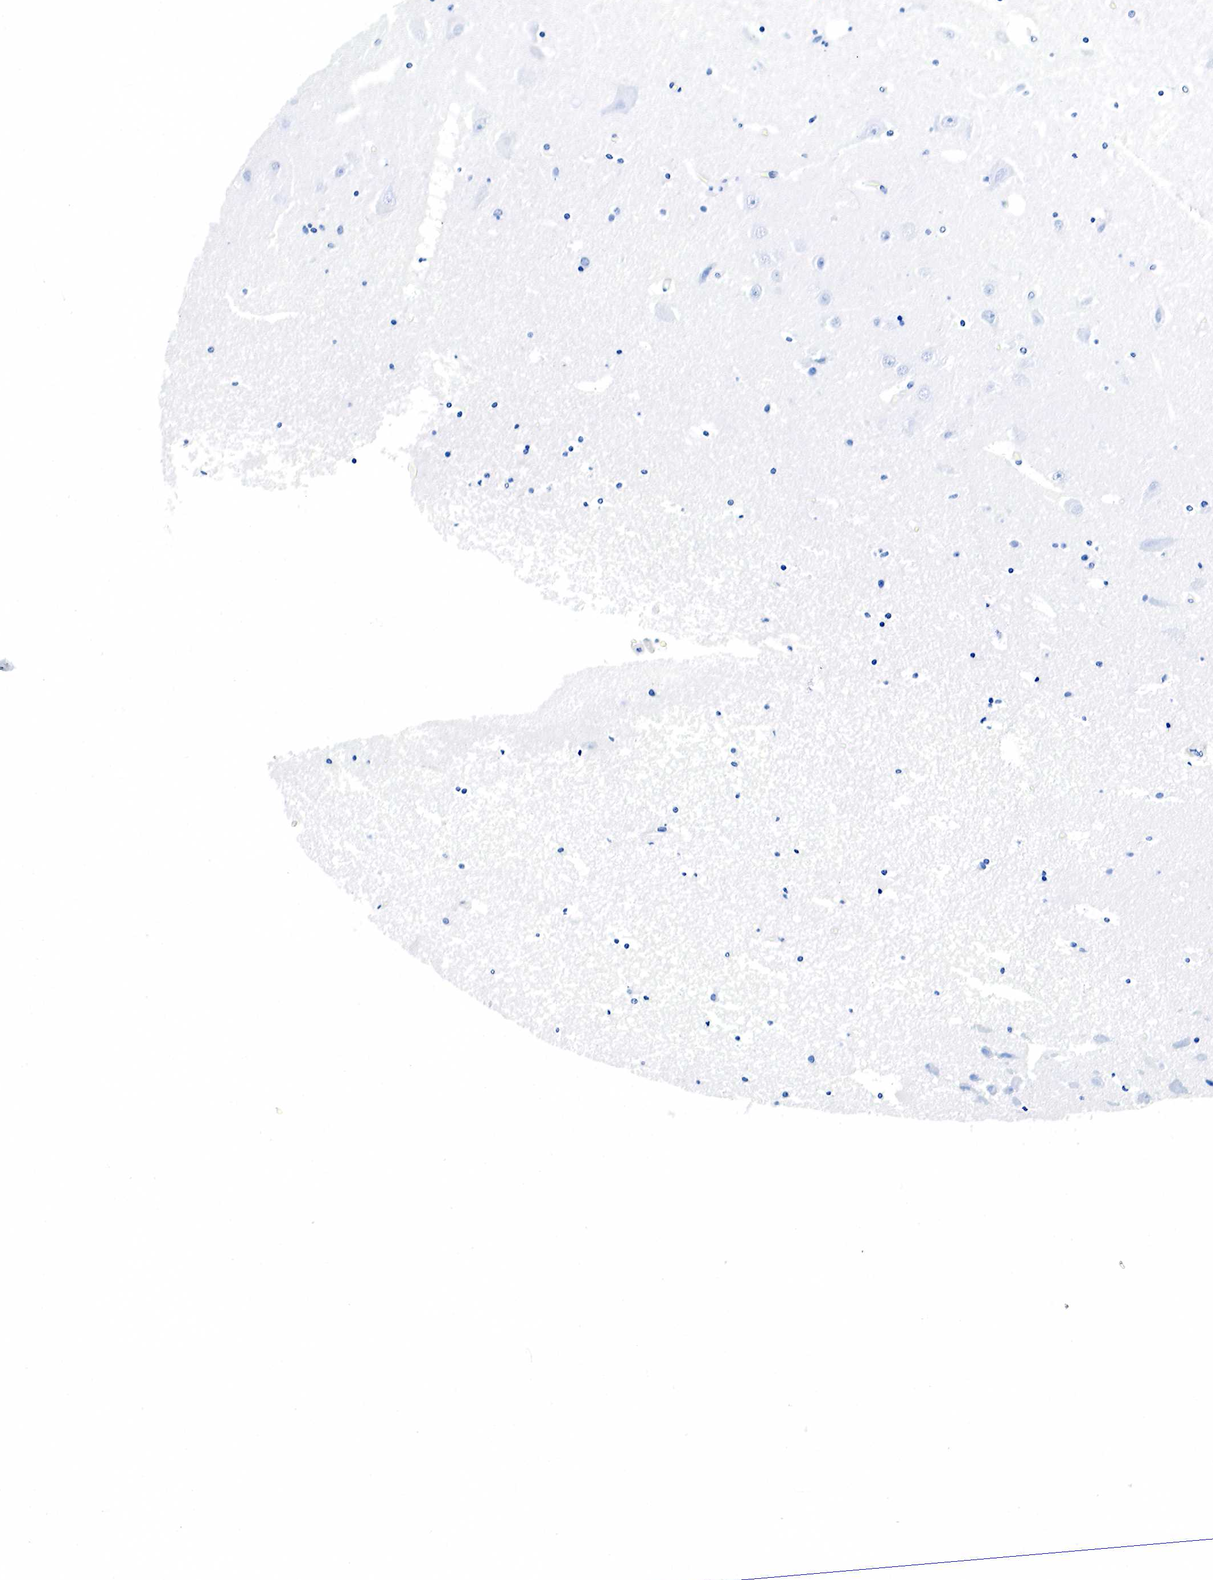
{"staining": {"intensity": "negative", "quantity": "none", "location": "none"}, "tissue": "hippocampus", "cell_type": "Glial cells", "image_type": "normal", "snomed": [{"axis": "morphology", "description": "Normal tissue, NOS"}, {"axis": "topography", "description": "Hippocampus"}], "caption": "Glial cells show no significant positivity in benign hippocampus.", "gene": "GCG", "patient": {"sex": "male", "age": 45}}